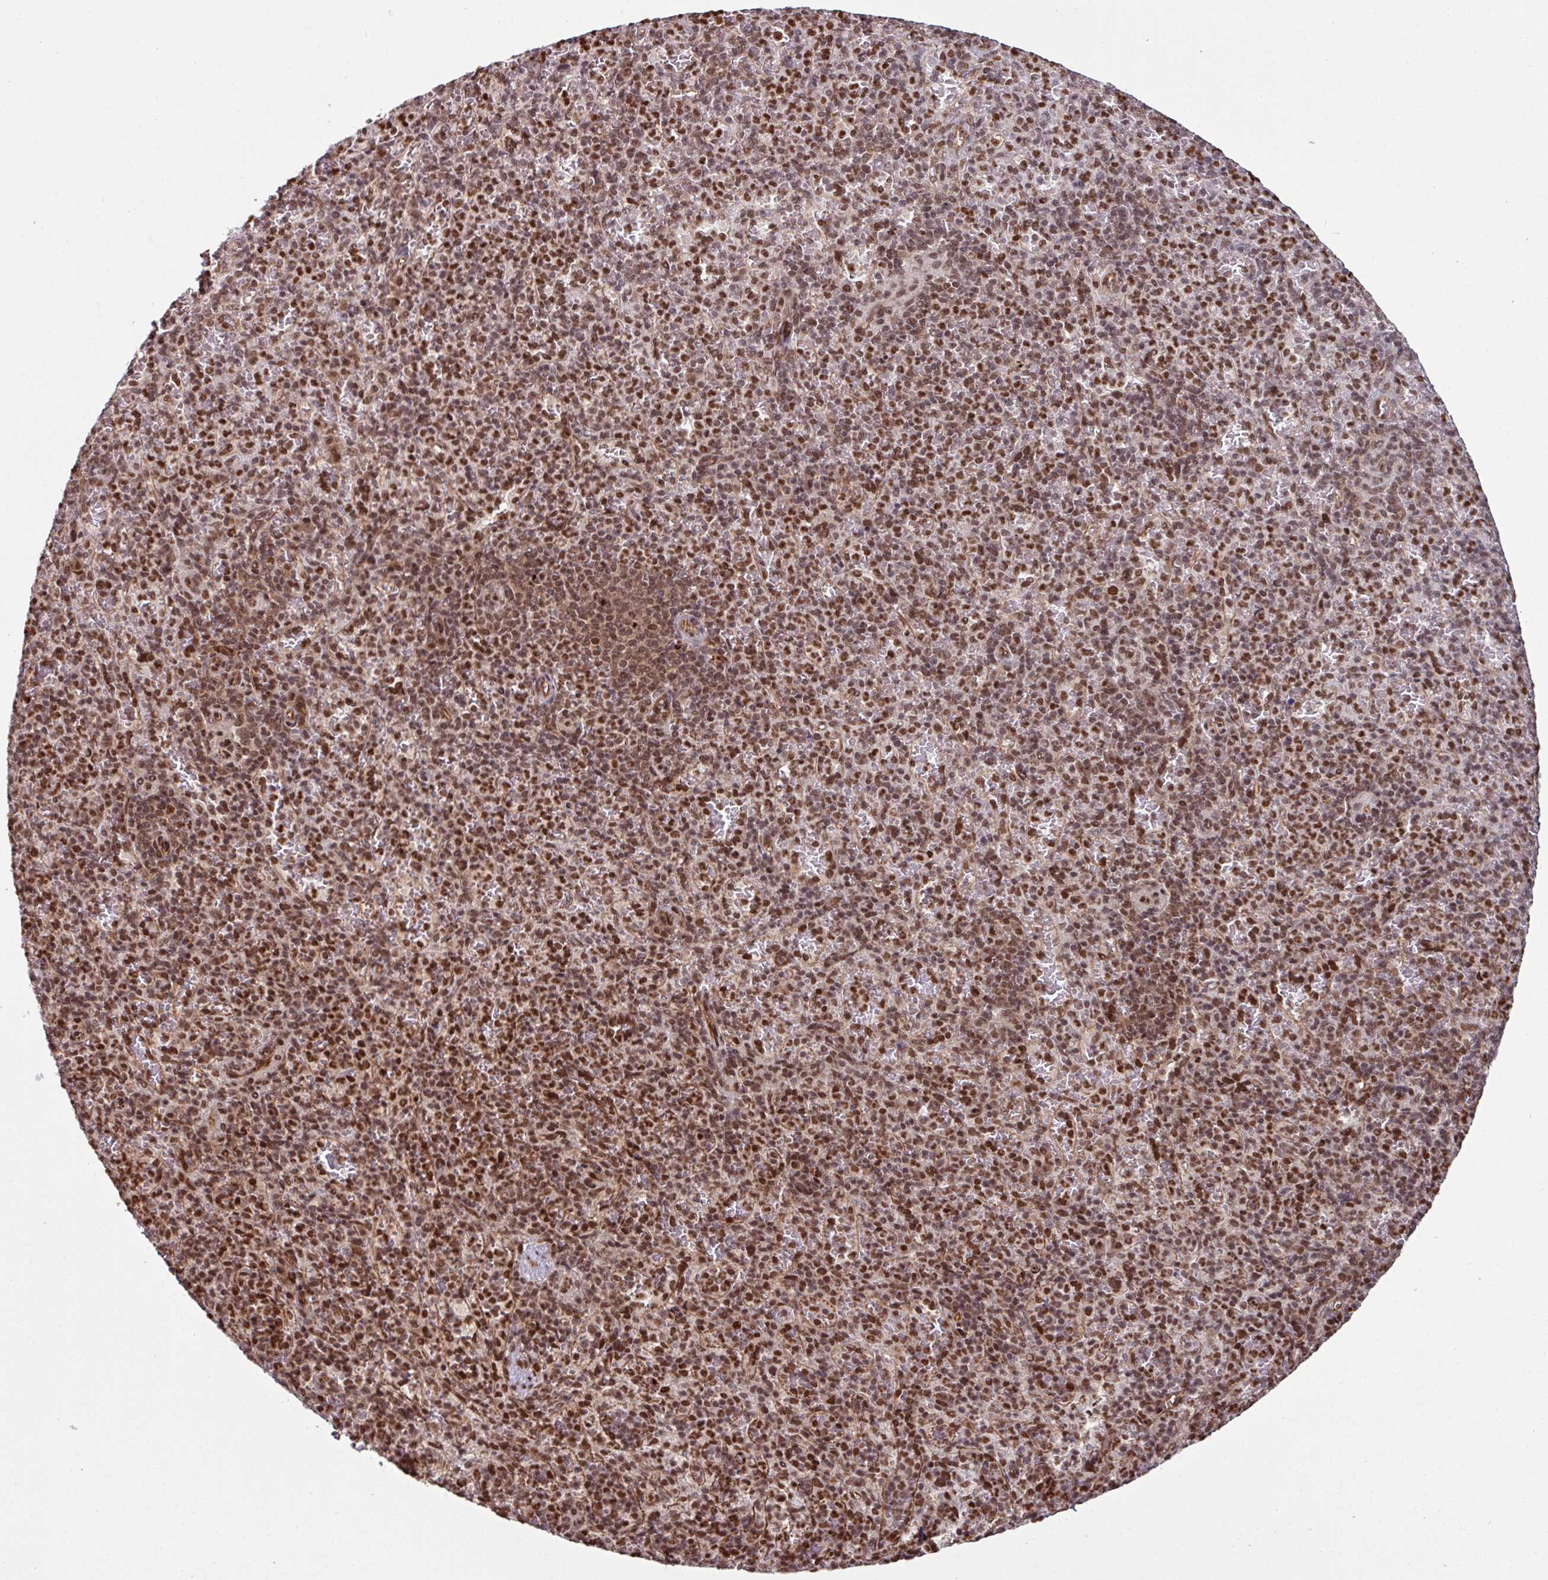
{"staining": {"intensity": "moderate", "quantity": ">75%", "location": "nuclear"}, "tissue": "spleen", "cell_type": "Cells in red pulp", "image_type": "normal", "snomed": [{"axis": "morphology", "description": "Normal tissue, NOS"}, {"axis": "topography", "description": "Spleen"}], "caption": "Immunohistochemistry (DAB) staining of benign human spleen displays moderate nuclear protein staining in about >75% of cells in red pulp.", "gene": "MORF4L2", "patient": {"sex": "female", "age": 74}}